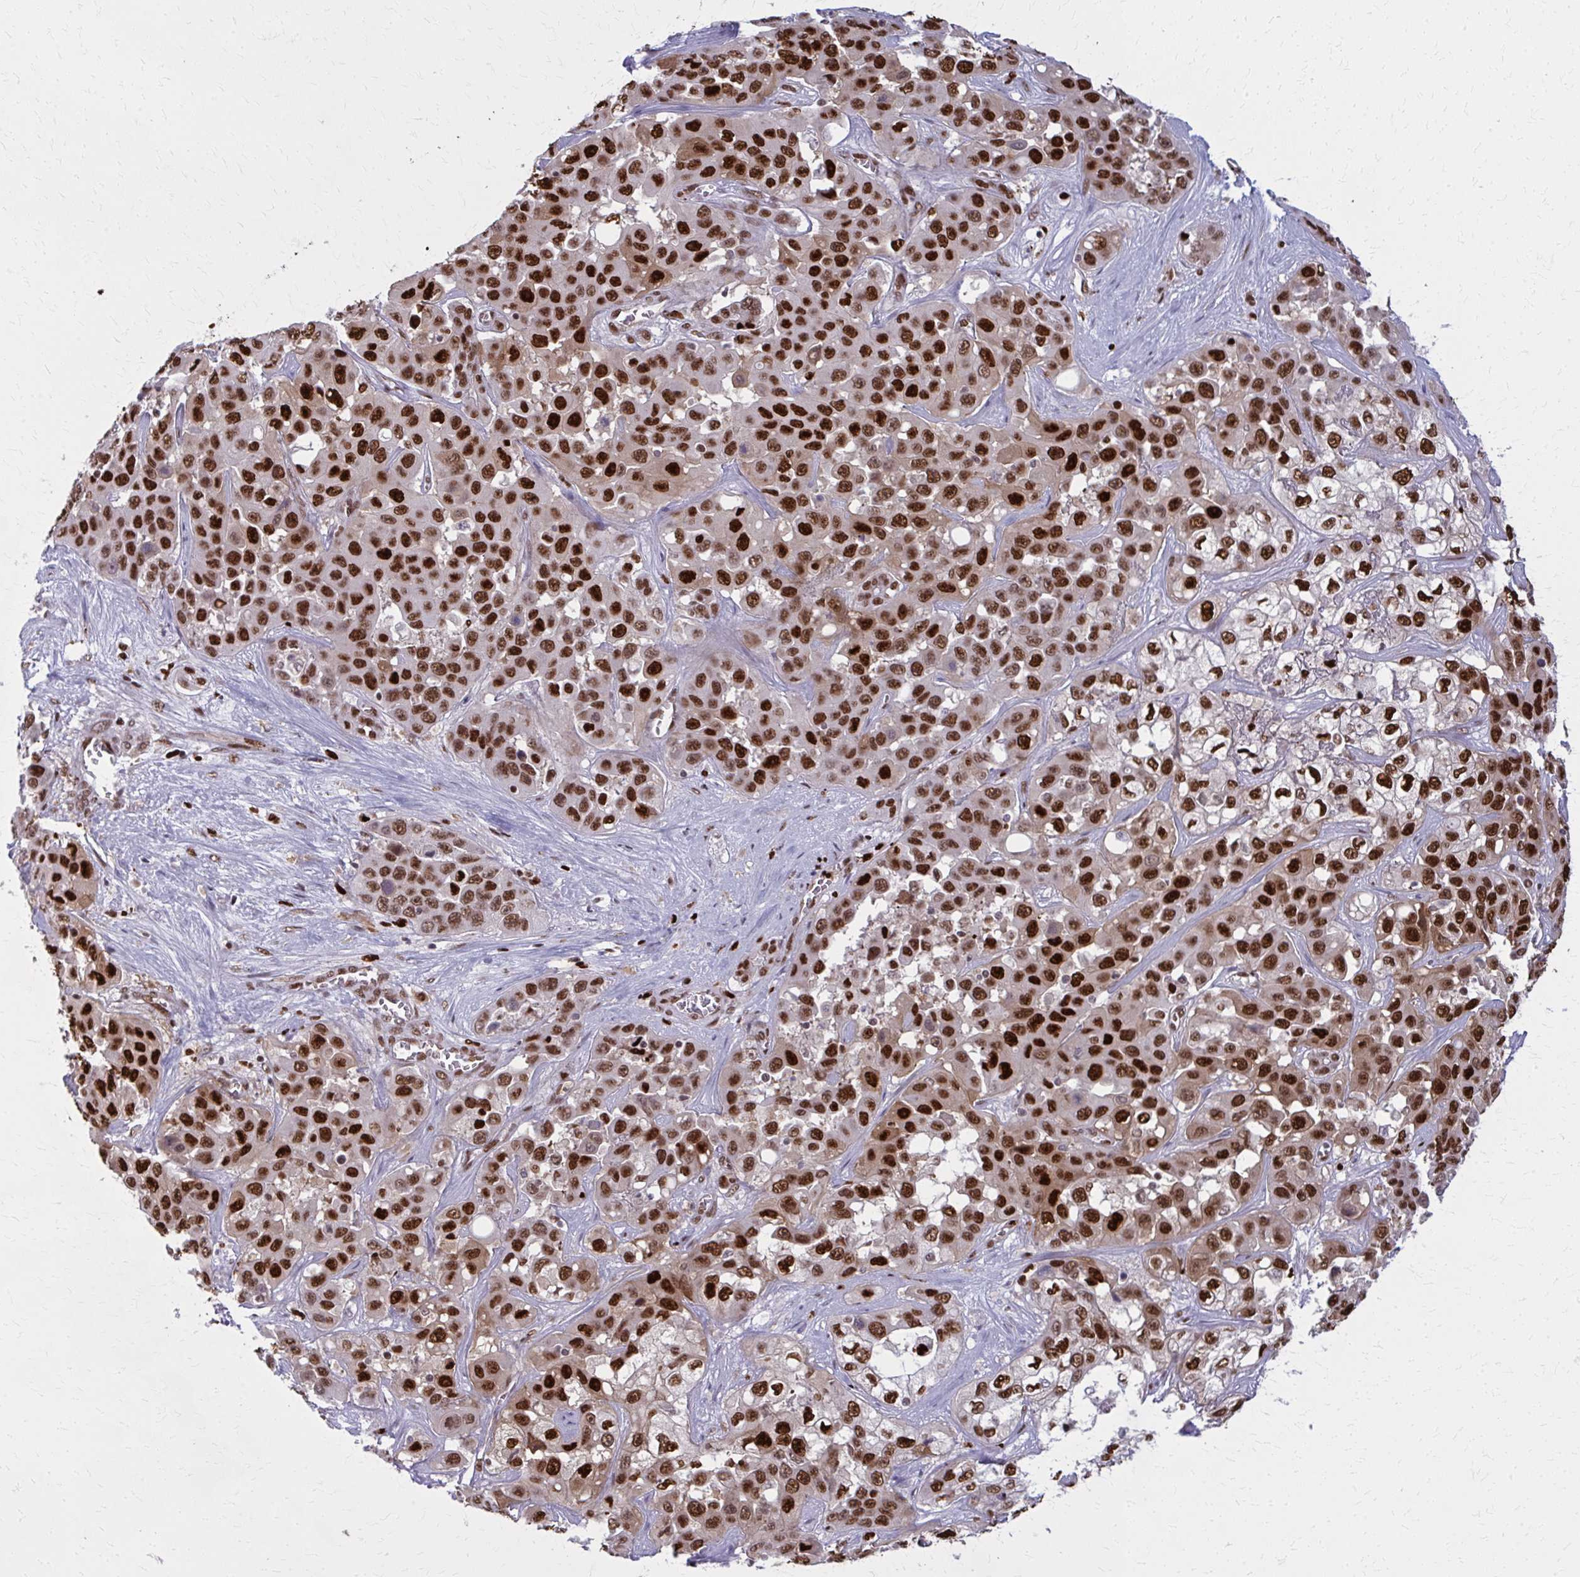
{"staining": {"intensity": "strong", "quantity": ">75%", "location": "nuclear"}, "tissue": "liver cancer", "cell_type": "Tumor cells", "image_type": "cancer", "snomed": [{"axis": "morphology", "description": "Cholangiocarcinoma"}, {"axis": "topography", "description": "Liver"}], "caption": "DAB immunohistochemical staining of cholangiocarcinoma (liver) shows strong nuclear protein positivity in approximately >75% of tumor cells. Using DAB (3,3'-diaminobenzidine) (brown) and hematoxylin (blue) stains, captured at high magnification using brightfield microscopy.", "gene": "ZNF559", "patient": {"sex": "female", "age": 52}}